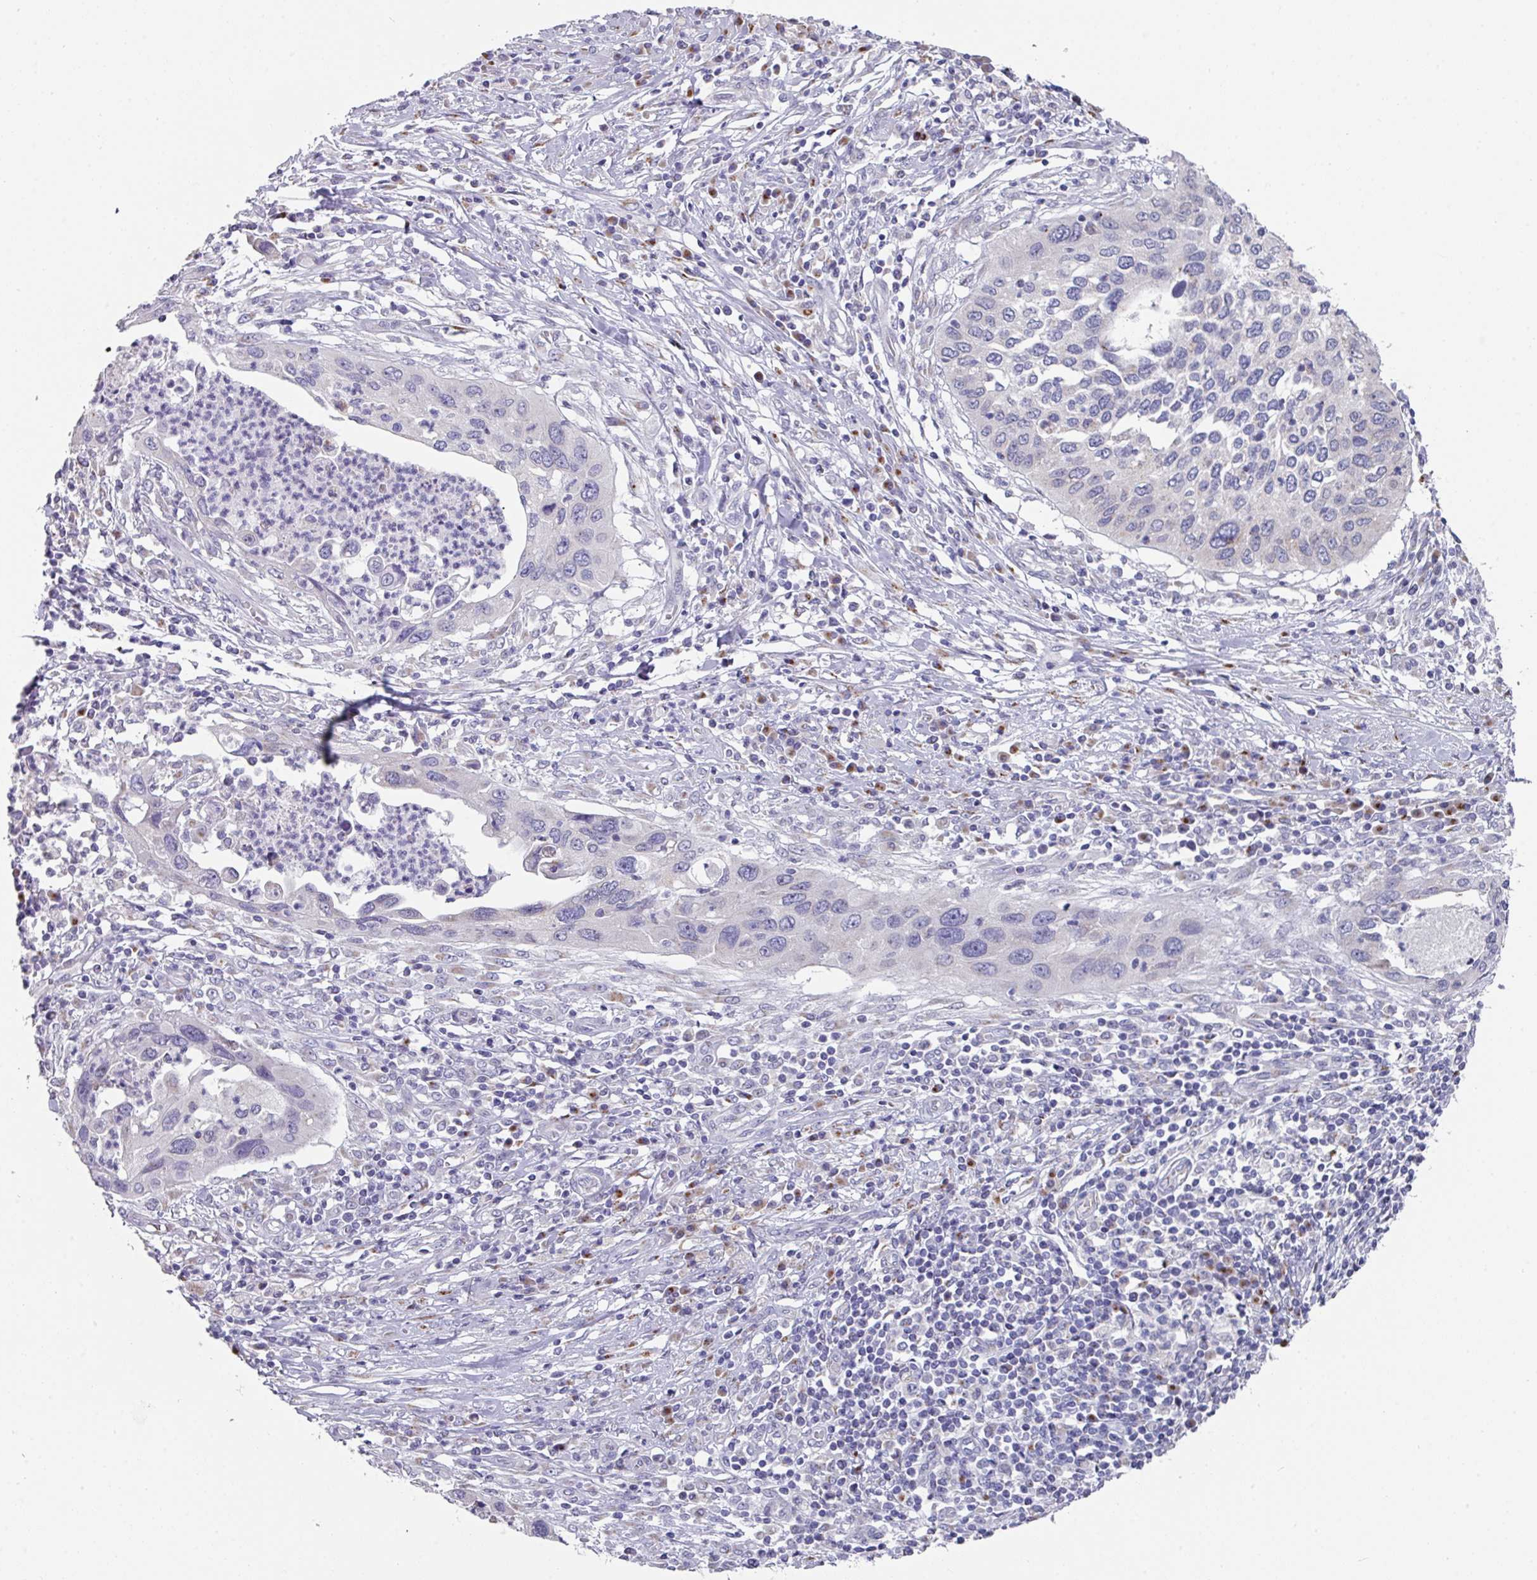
{"staining": {"intensity": "negative", "quantity": "none", "location": "none"}, "tissue": "cervical cancer", "cell_type": "Tumor cells", "image_type": "cancer", "snomed": [{"axis": "morphology", "description": "Squamous cell carcinoma, NOS"}, {"axis": "topography", "description": "Cervix"}], "caption": "Cervical cancer was stained to show a protein in brown. There is no significant positivity in tumor cells.", "gene": "VKORC1L1", "patient": {"sex": "female", "age": 38}}